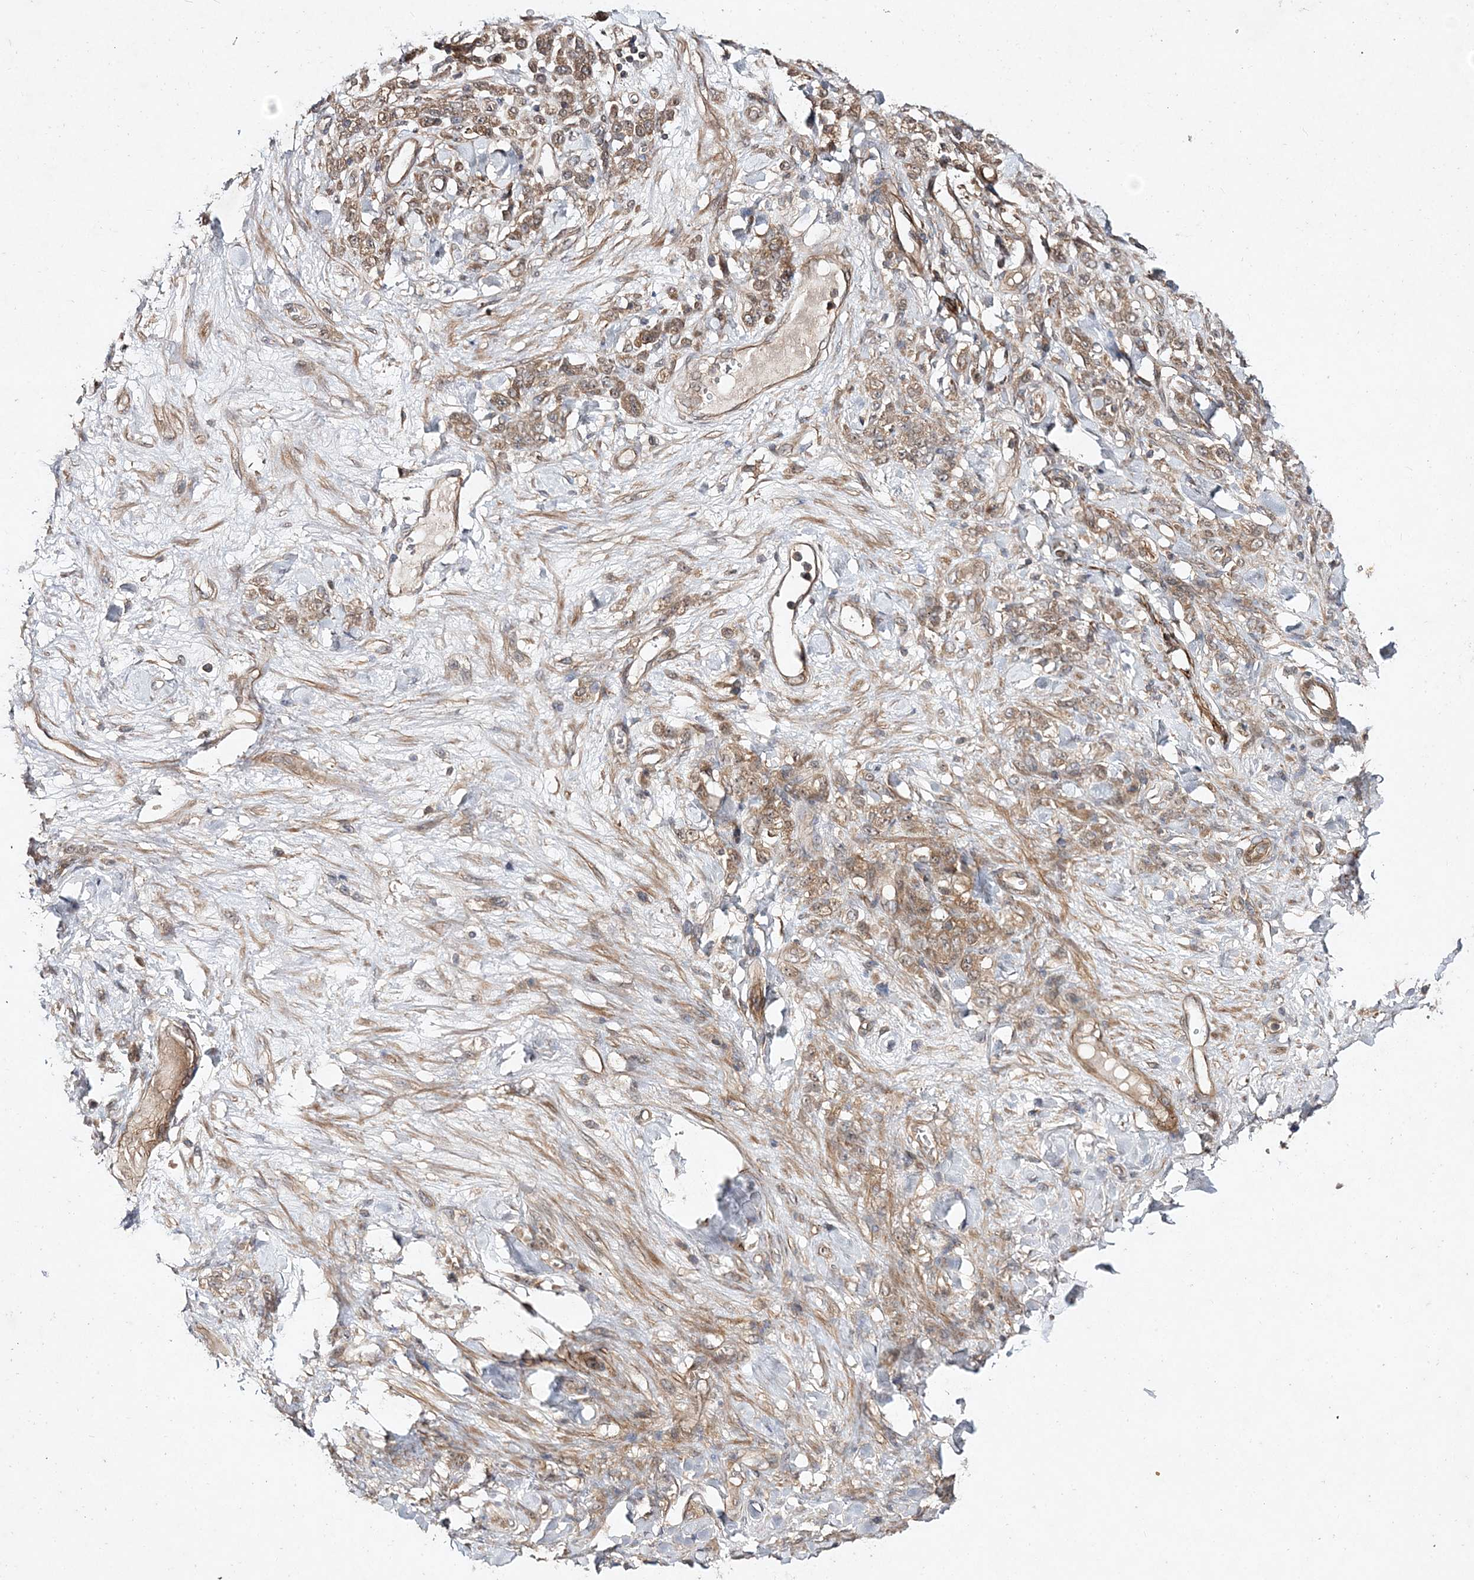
{"staining": {"intensity": "moderate", "quantity": ">75%", "location": "cytoplasmic/membranous"}, "tissue": "stomach cancer", "cell_type": "Tumor cells", "image_type": "cancer", "snomed": [{"axis": "morphology", "description": "Normal tissue, NOS"}, {"axis": "morphology", "description": "Adenocarcinoma, NOS"}, {"axis": "topography", "description": "Stomach"}], "caption": "Approximately >75% of tumor cells in human stomach adenocarcinoma exhibit moderate cytoplasmic/membranous protein expression as visualized by brown immunohistochemical staining.", "gene": "TMEM9B", "patient": {"sex": "male", "age": 82}}